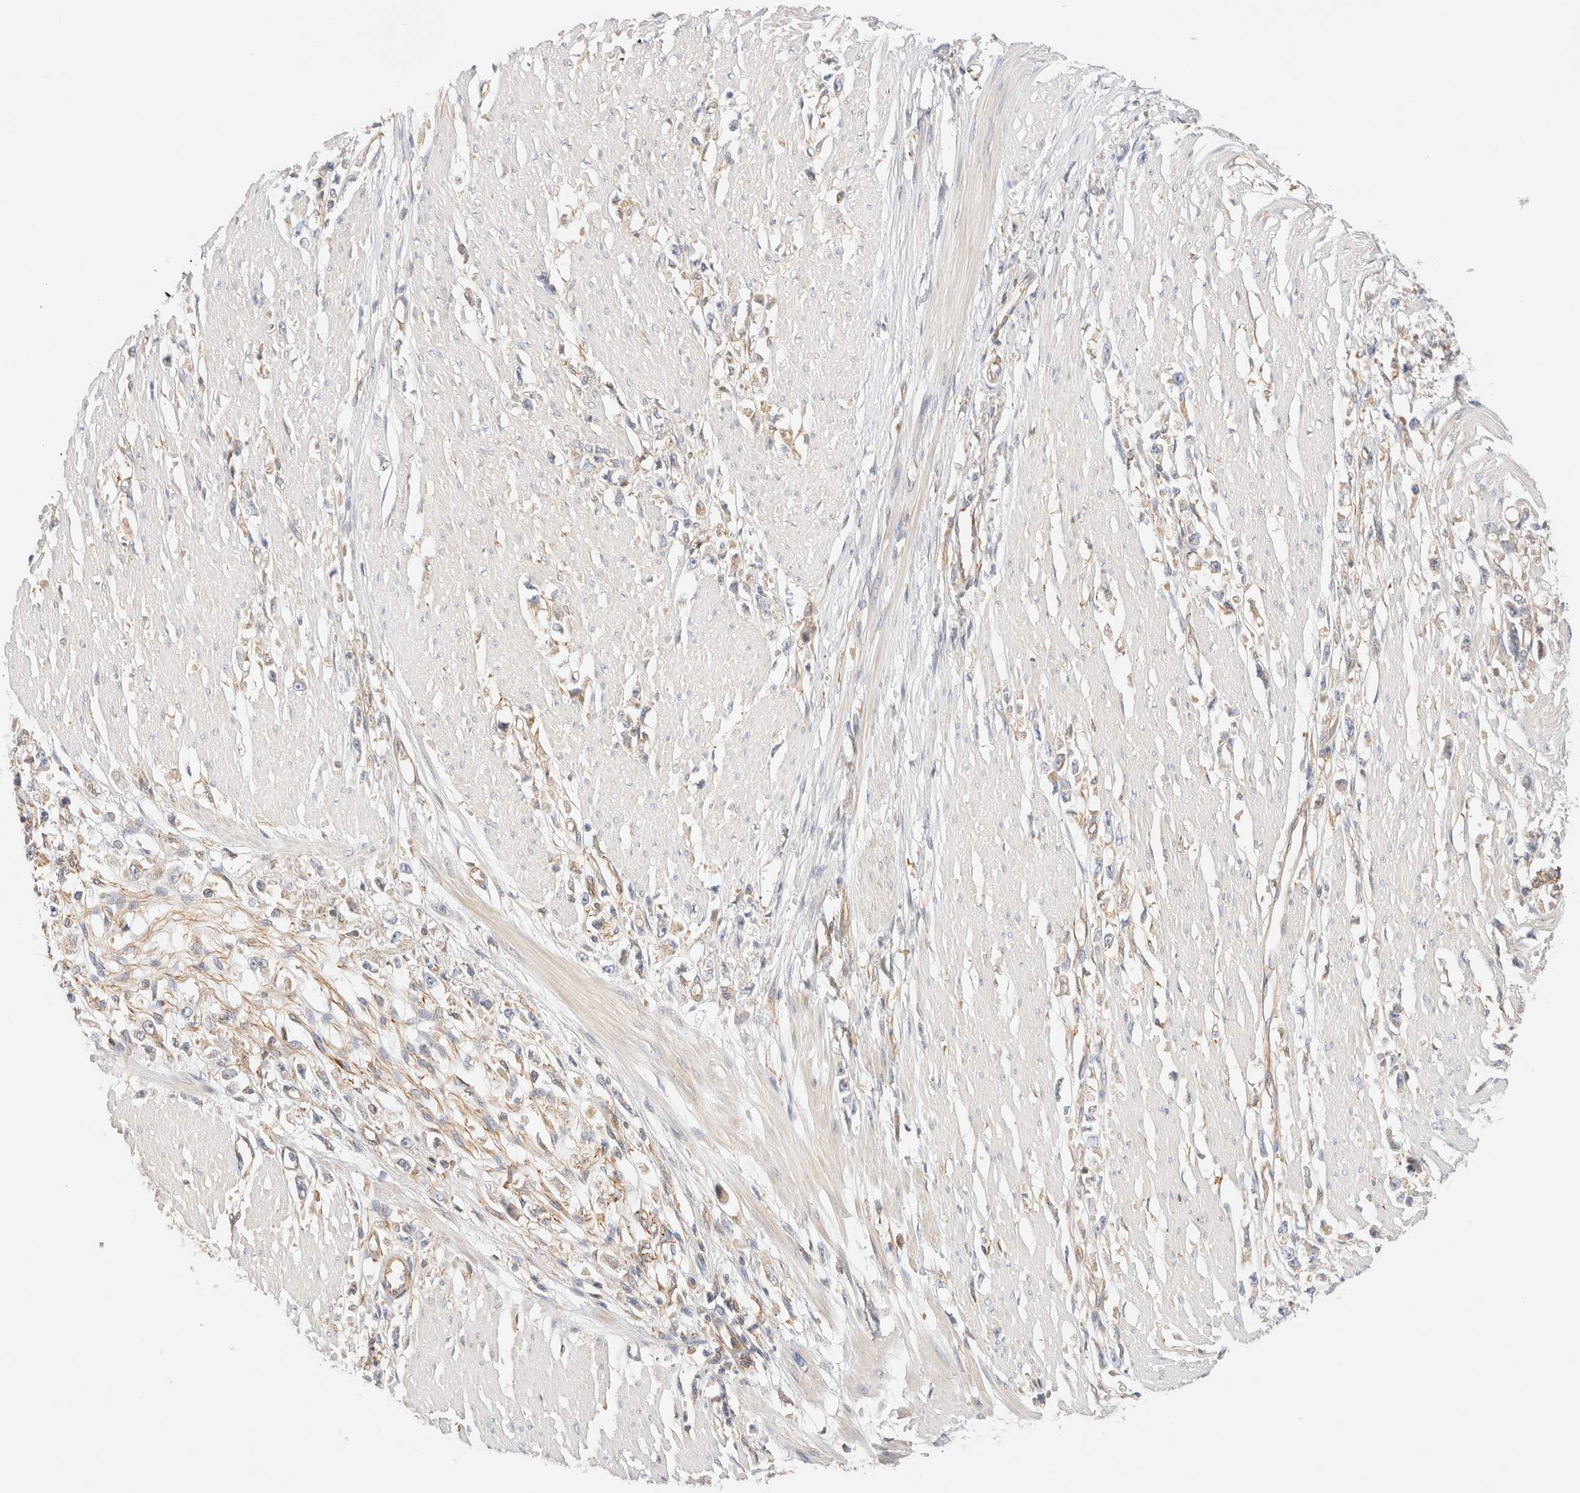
{"staining": {"intensity": "weak", "quantity": "<25%", "location": "cytoplasmic/membranous"}, "tissue": "stomach cancer", "cell_type": "Tumor cells", "image_type": "cancer", "snomed": [{"axis": "morphology", "description": "Adenocarcinoma, NOS"}, {"axis": "topography", "description": "Stomach"}], "caption": "Human stomach cancer stained for a protein using immunohistochemistry (IHC) reveals no staining in tumor cells.", "gene": "RABEP1", "patient": {"sex": "female", "age": 59}}